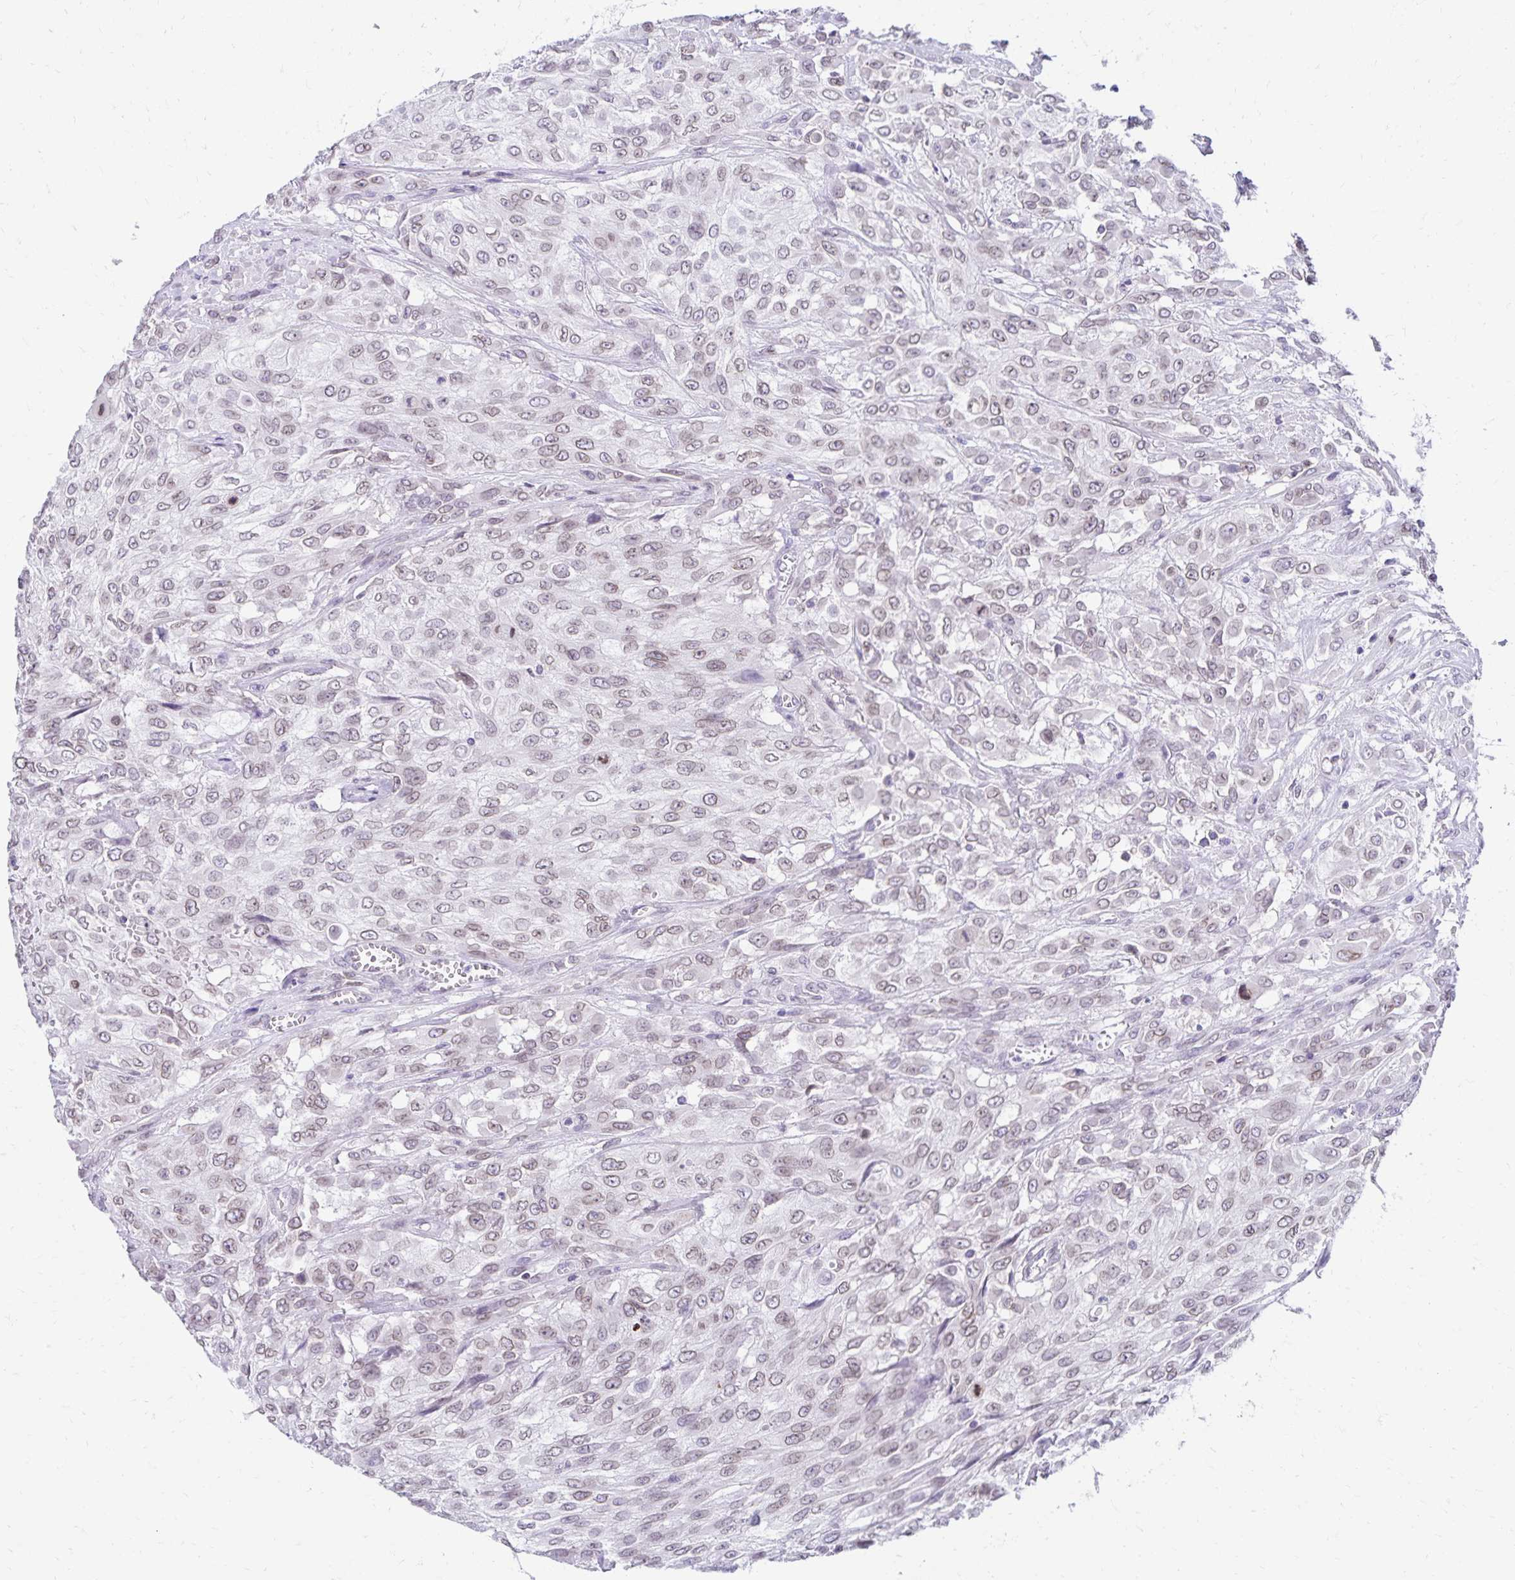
{"staining": {"intensity": "weak", "quantity": "<25%", "location": "nuclear"}, "tissue": "urothelial cancer", "cell_type": "Tumor cells", "image_type": "cancer", "snomed": [{"axis": "morphology", "description": "Urothelial carcinoma, High grade"}, {"axis": "topography", "description": "Urinary bladder"}], "caption": "Immunohistochemistry (IHC) photomicrograph of human high-grade urothelial carcinoma stained for a protein (brown), which shows no positivity in tumor cells.", "gene": "FAM166C", "patient": {"sex": "male", "age": 57}}